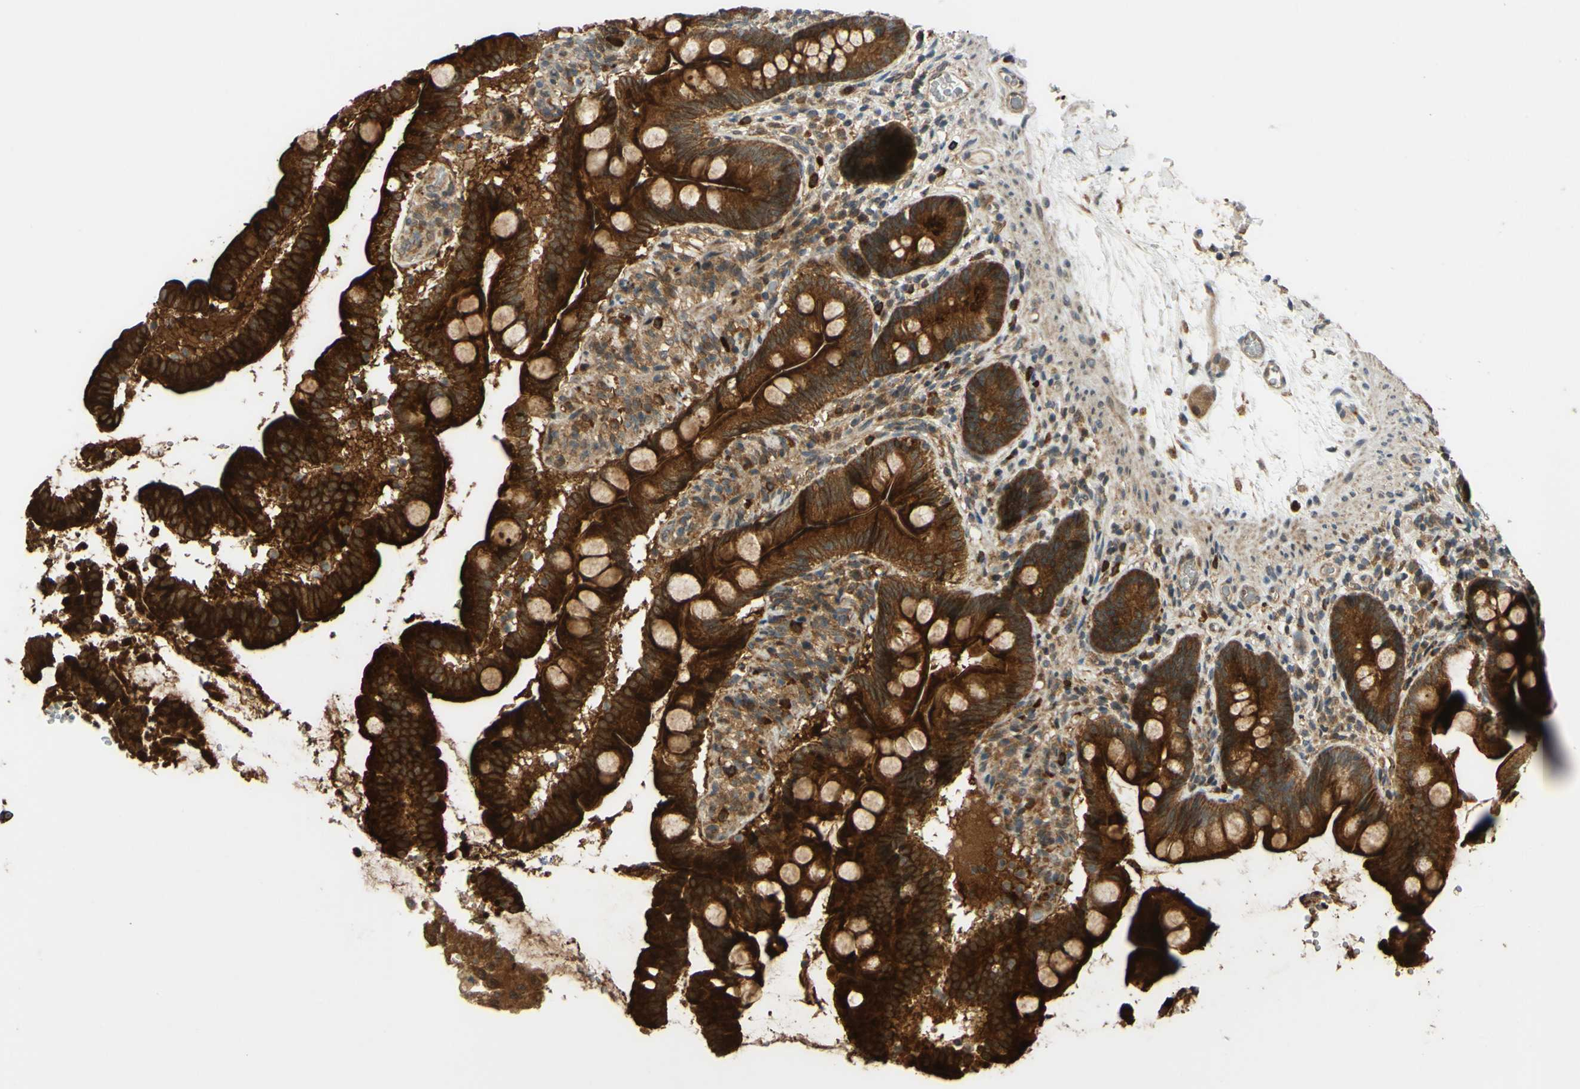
{"staining": {"intensity": "strong", "quantity": ">75%", "location": "cytoplasmic/membranous"}, "tissue": "small intestine", "cell_type": "Glandular cells", "image_type": "normal", "snomed": [{"axis": "morphology", "description": "Normal tissue, NOS"}, {"axis": "topography", "description": "Small intestine"}], "caption": "Immunohistochemical staining of normal small intestine exhibits >75% levels of strong cytoplasmic/membranous protein staining in about >75% of glandular cells. The staining was performed using DAB (3,3'-diaminobenzidine) to visualize the protein expression in brown, while the nuclei were stained in blue with hematoxylin (Magnification: 20x).", "gene": "ABCC8", "patient": {"sex": "female", "age": 56}}